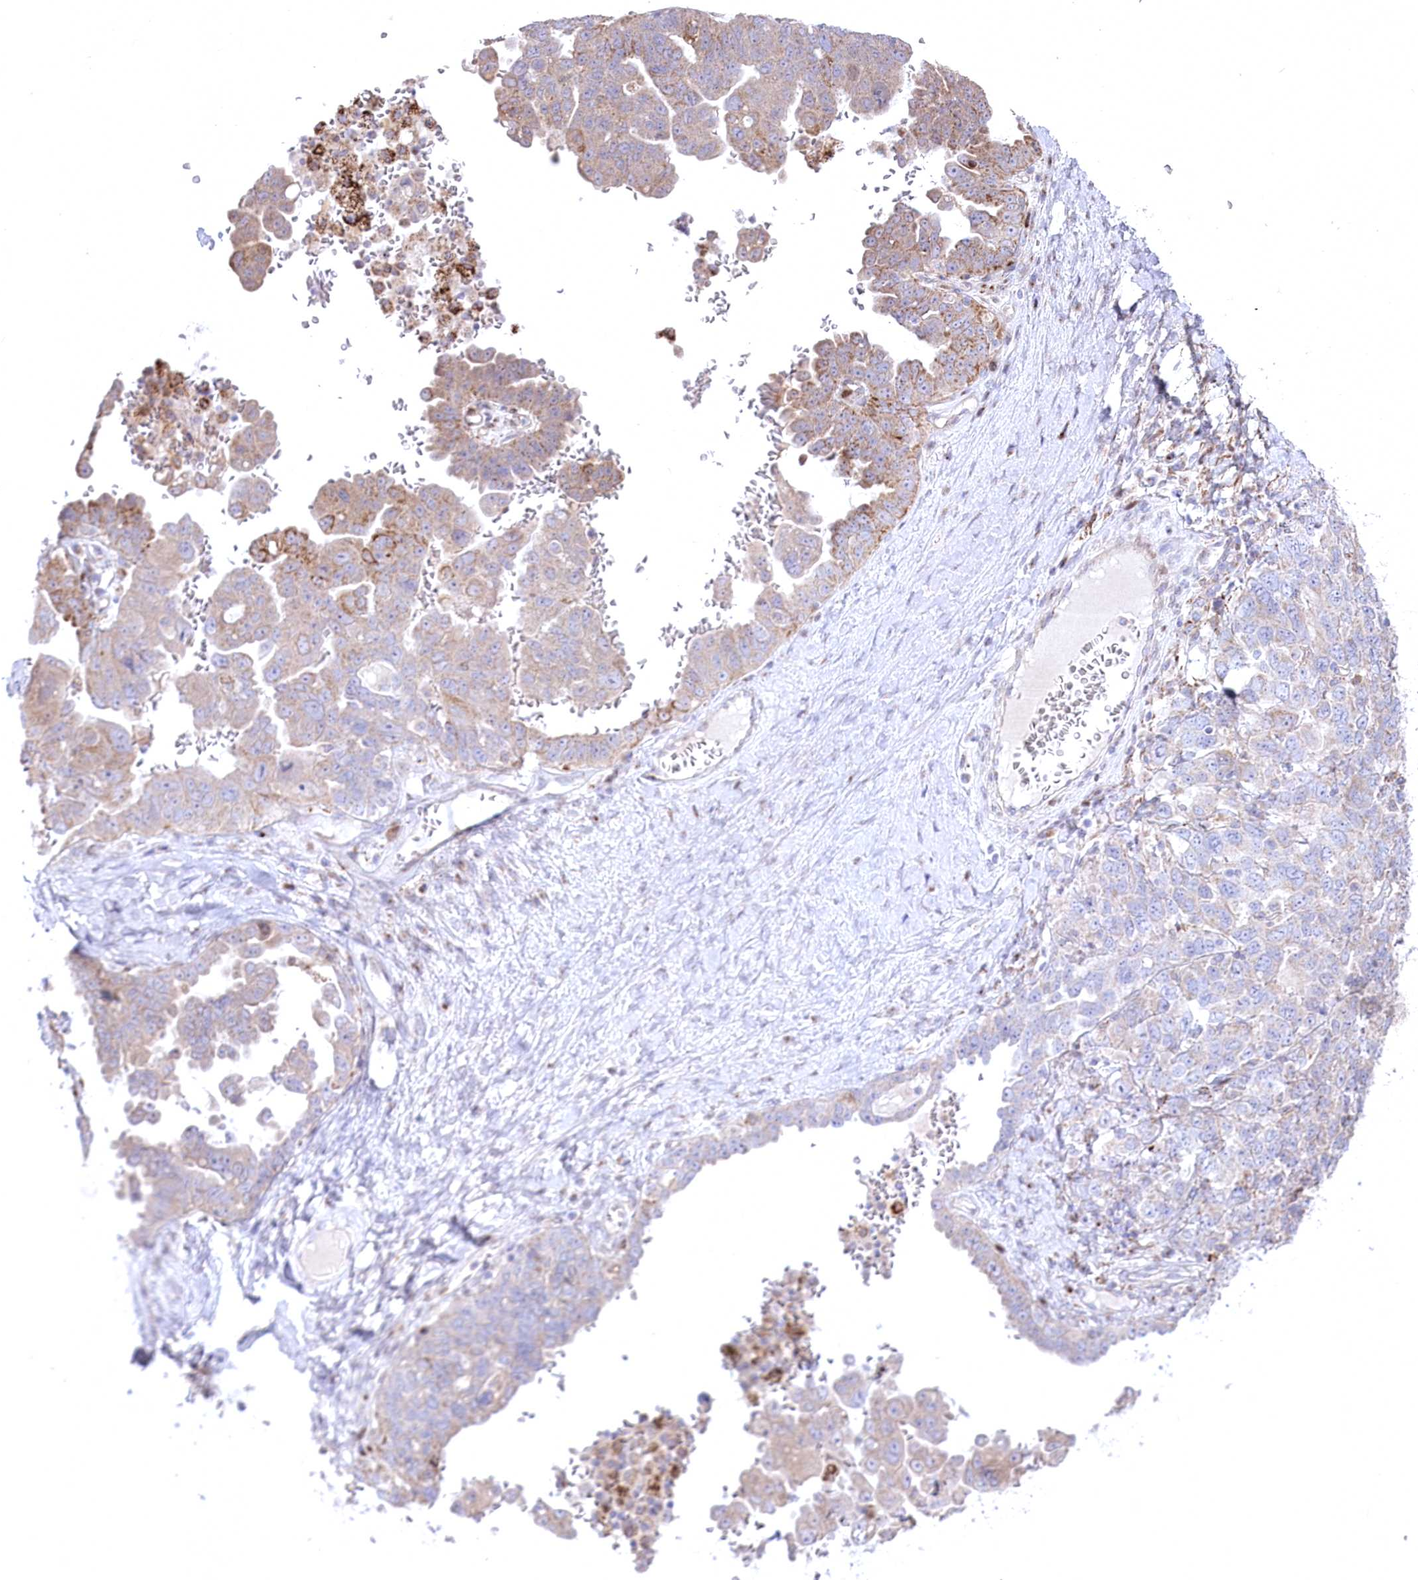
{"staining": {"intensity": "moderate", "quantity": "<25%", "location": "cytoplasmic/membranous"}, "tissue": "ovarian cancer", "cell_type": "Tumor cells", "image_type": "cancer", "snomed": [{"axis": "morphology", "description": "Carcinoma, endometroid"}, {"axis": "topography", "description": "Ovary"}], "caption": "Human endometroid carcinoma (ovarian) stained with a brown dye reveals moderate cytoplasmic/membranous positive staining in about <25% of tumor cells.", "gene": "CEP164", "patient": {"sex": "female", "age": 62}}